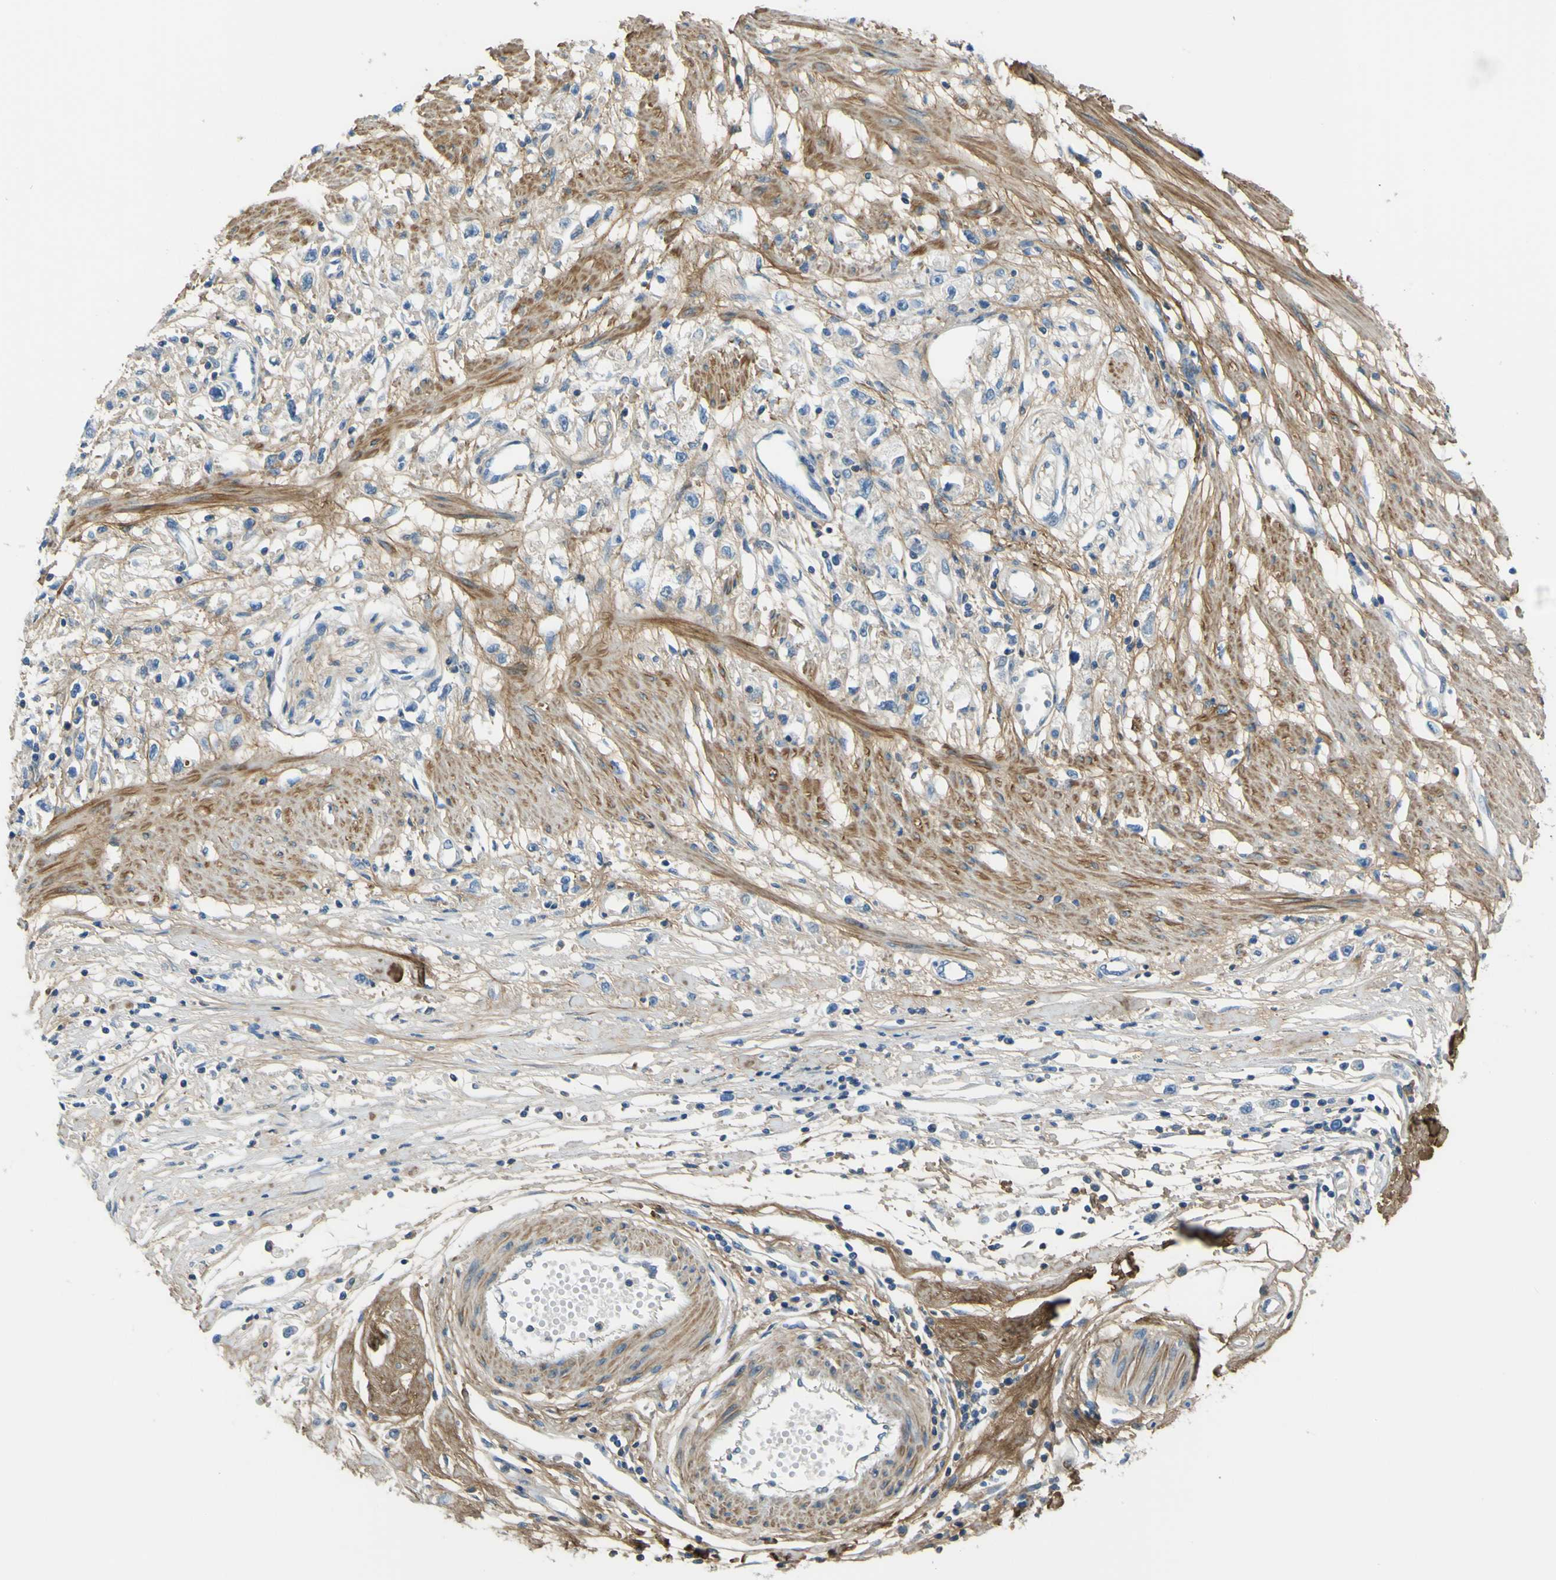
{"staining": {"intensity": "weak", "quantity": "25%-75%", "location": "cytoplasmic/membranous"}, "tissue": "stomach cancer", "cell_type": "Tumor cells", "image_type": "cancer", "snomed": [{"axis": "morphology", "description": "Adenocarcinoma, NOS"}, {"axis": "topography", "description": "Stomach"}], "caption": "An image of adenocarcinoma (stomach) stained for a protein displays weak cytoplasmic/membranous brown staining in tumor cells.", "gene": "OGN", "patient": {"sex": "female", "age": 59}}